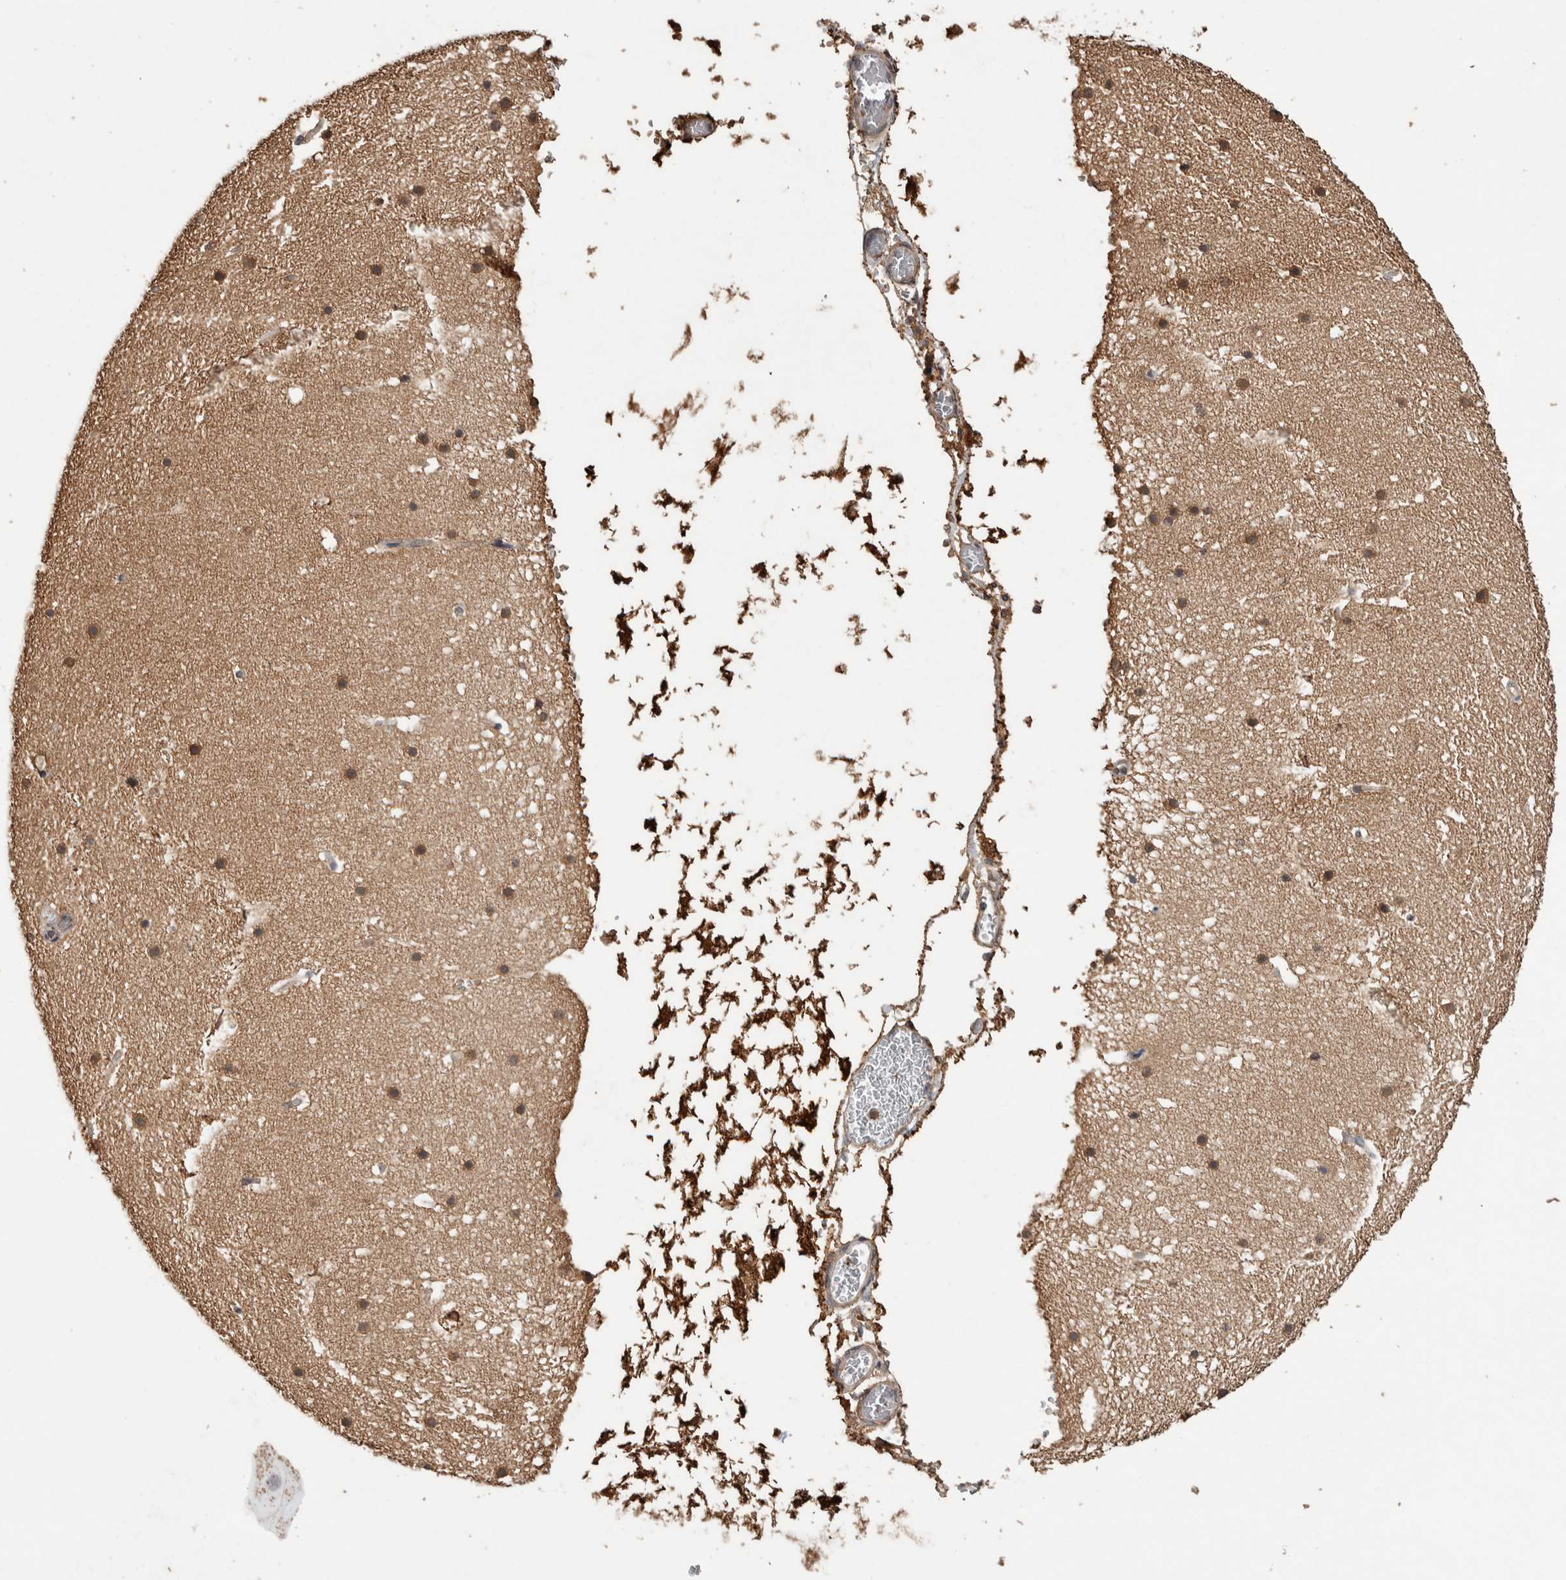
{"staining": {"intensity": "moderate", "quantity": ">75%", "location": "cytoplasmic/membranous"}, "tissue": "cerebellum", "cell_type": "Cells in granular layer", "image_type": "normal", "snomed": [{"axis": "morphology", "description": "Normal tissue, NOS"}, {"axis": "topography", "description": "Cerebellum"}], "caption": "Protein expression analysis of unremarkable human cerebellum reveals moderate cytoplasmic/membranous positivity in about >75% of cells in granular layer. The protein is stained brown, and the nuclei are stained in blue (DAB (3,3'-diaminobenzidine) IHC with brightfield microscopy, high magnification).", "gene": "DVL2", "patient": {"sex": "male", "age": 57}}